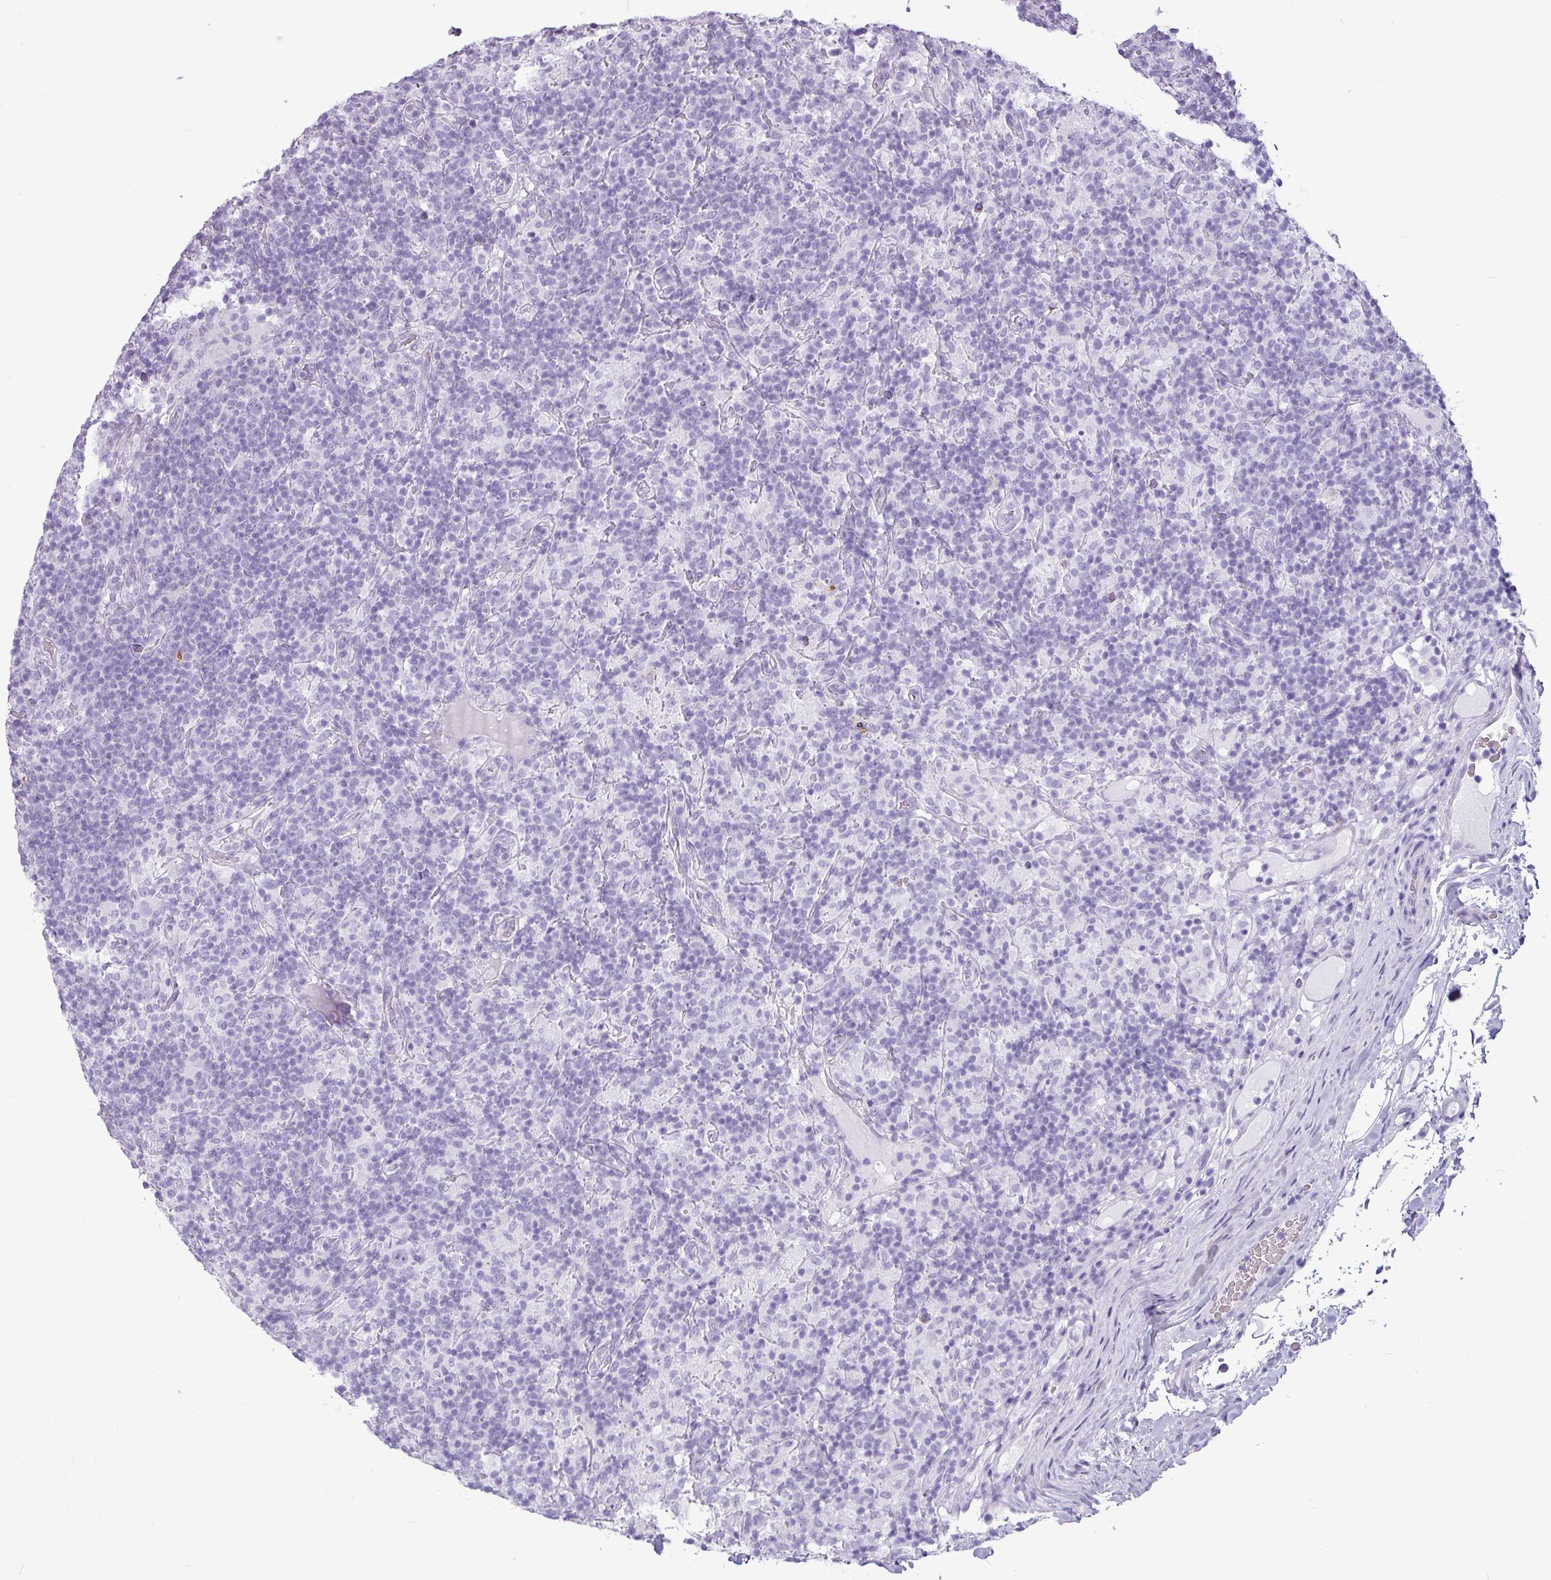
{"staining": {"intensity": "negative", "quantity": "none", "location": "none"}, "tissue": "lymphoma", "cell_type": "Tumor cells", "image_type": "cancer", "snomed": [{"axis": "morphology", "description": "Hodgkin's disease, NOS"}, {"axis": "topography", "description": "Lymph node"}], "caption": "High magnification brightfield microscopy of lymphoma stained with DAB (3,3'-diaminobenzidine) (brown) and counterstained with hematoxylin (blue): tumor cells show no significant staining.", "gene": "AMY1B", "patient": {"sex": "male", "age": 70}}